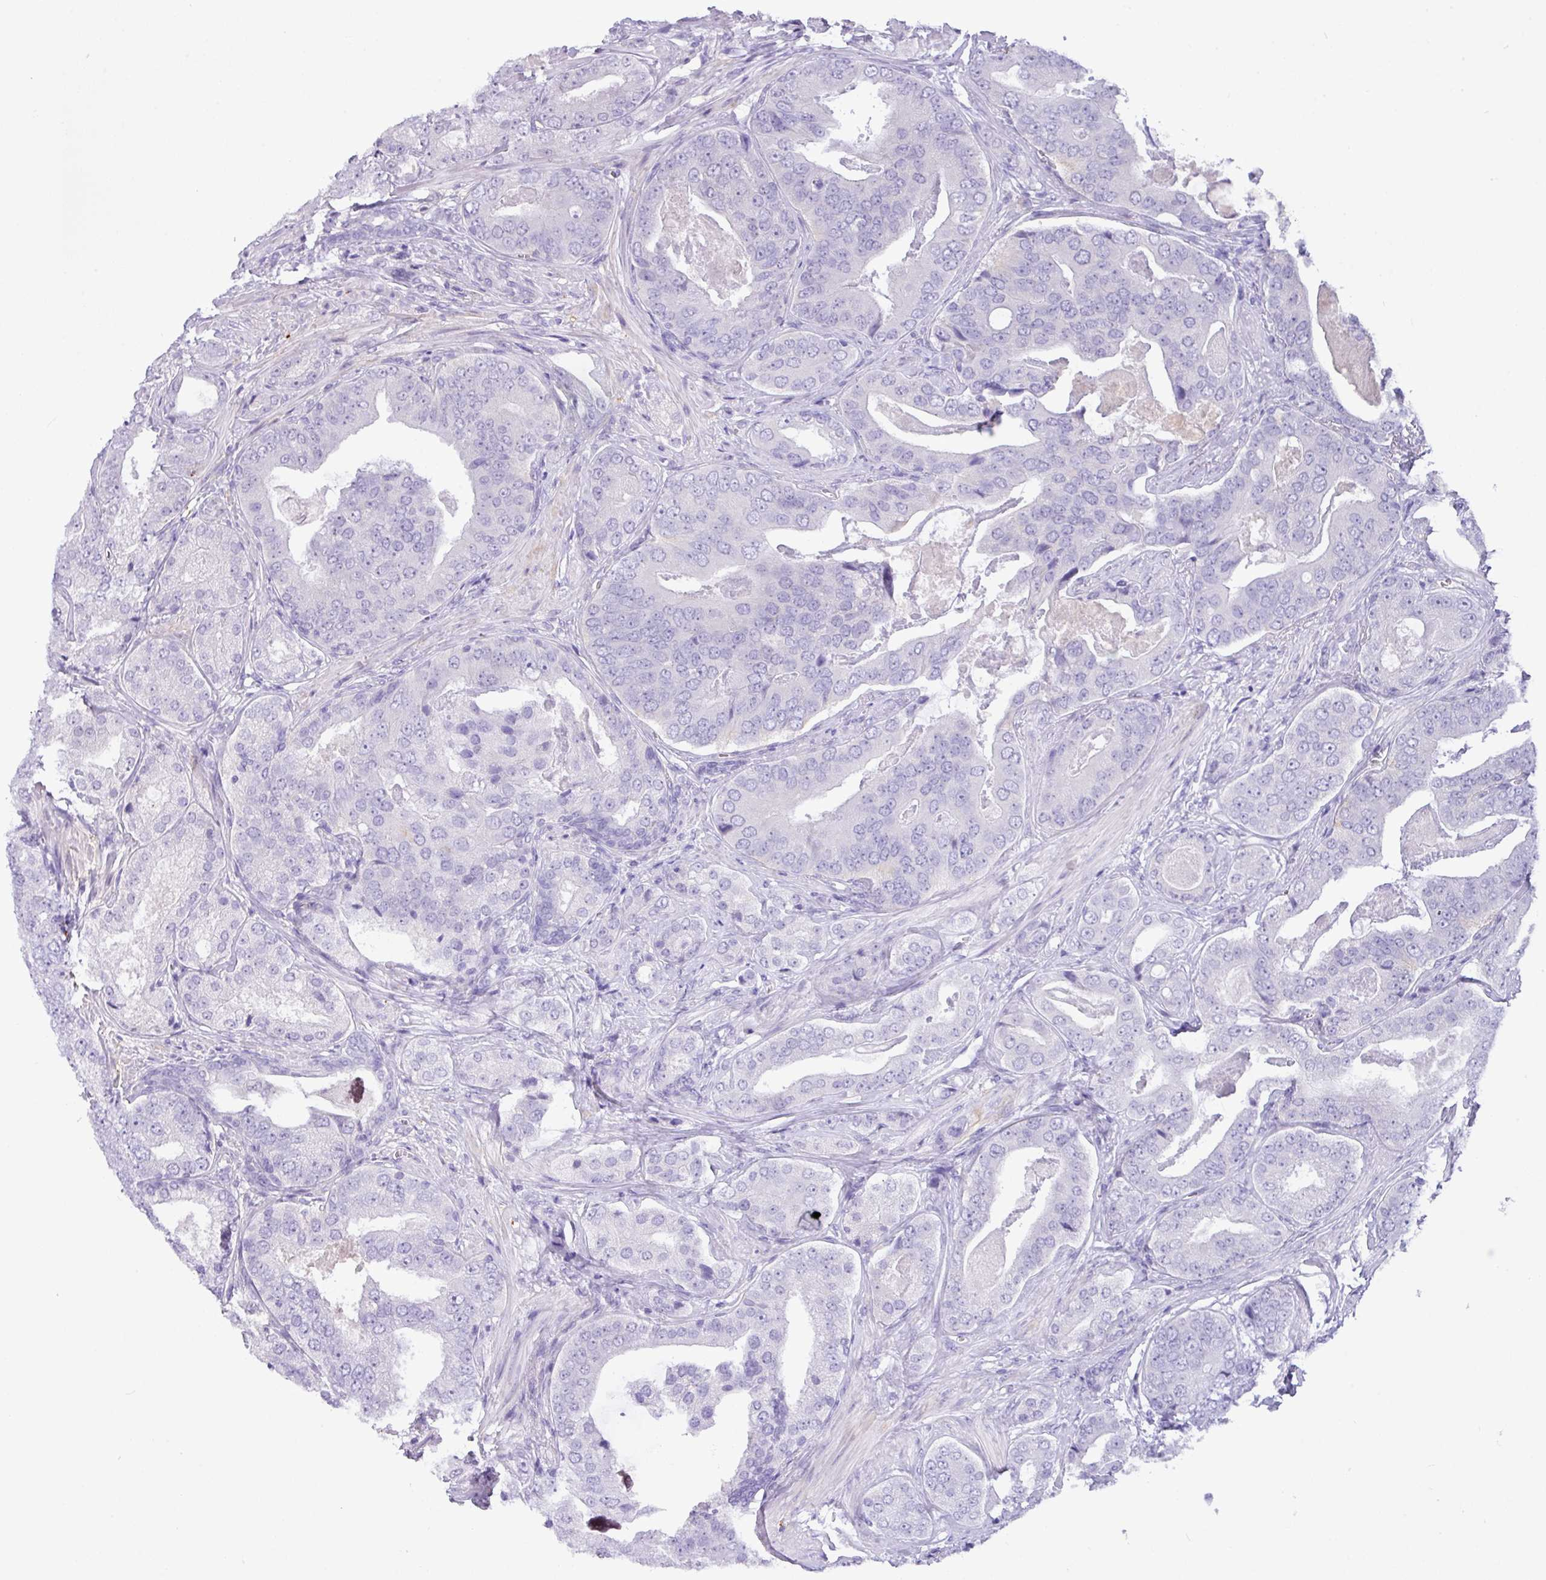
{"staining": {"intensity": "negative", "quantity": "none", "location": "none"}, "tissue": "prostate cancer", "cell_type": "Tumor cells", "image_type": "cancer", "snomed": [{"axis": "morphology", "description": "Adenocarcinoma, High grade"}, {"axis": "topography", "description": "Prostate"}], "caption": "High power microscopy photomicrograph of an IHC photomicrograph of prostate cancer, revealing no significant positivity in tumor cells.", "gene": "ZNF524", "patient": {"sex": "male", "age": 71}}